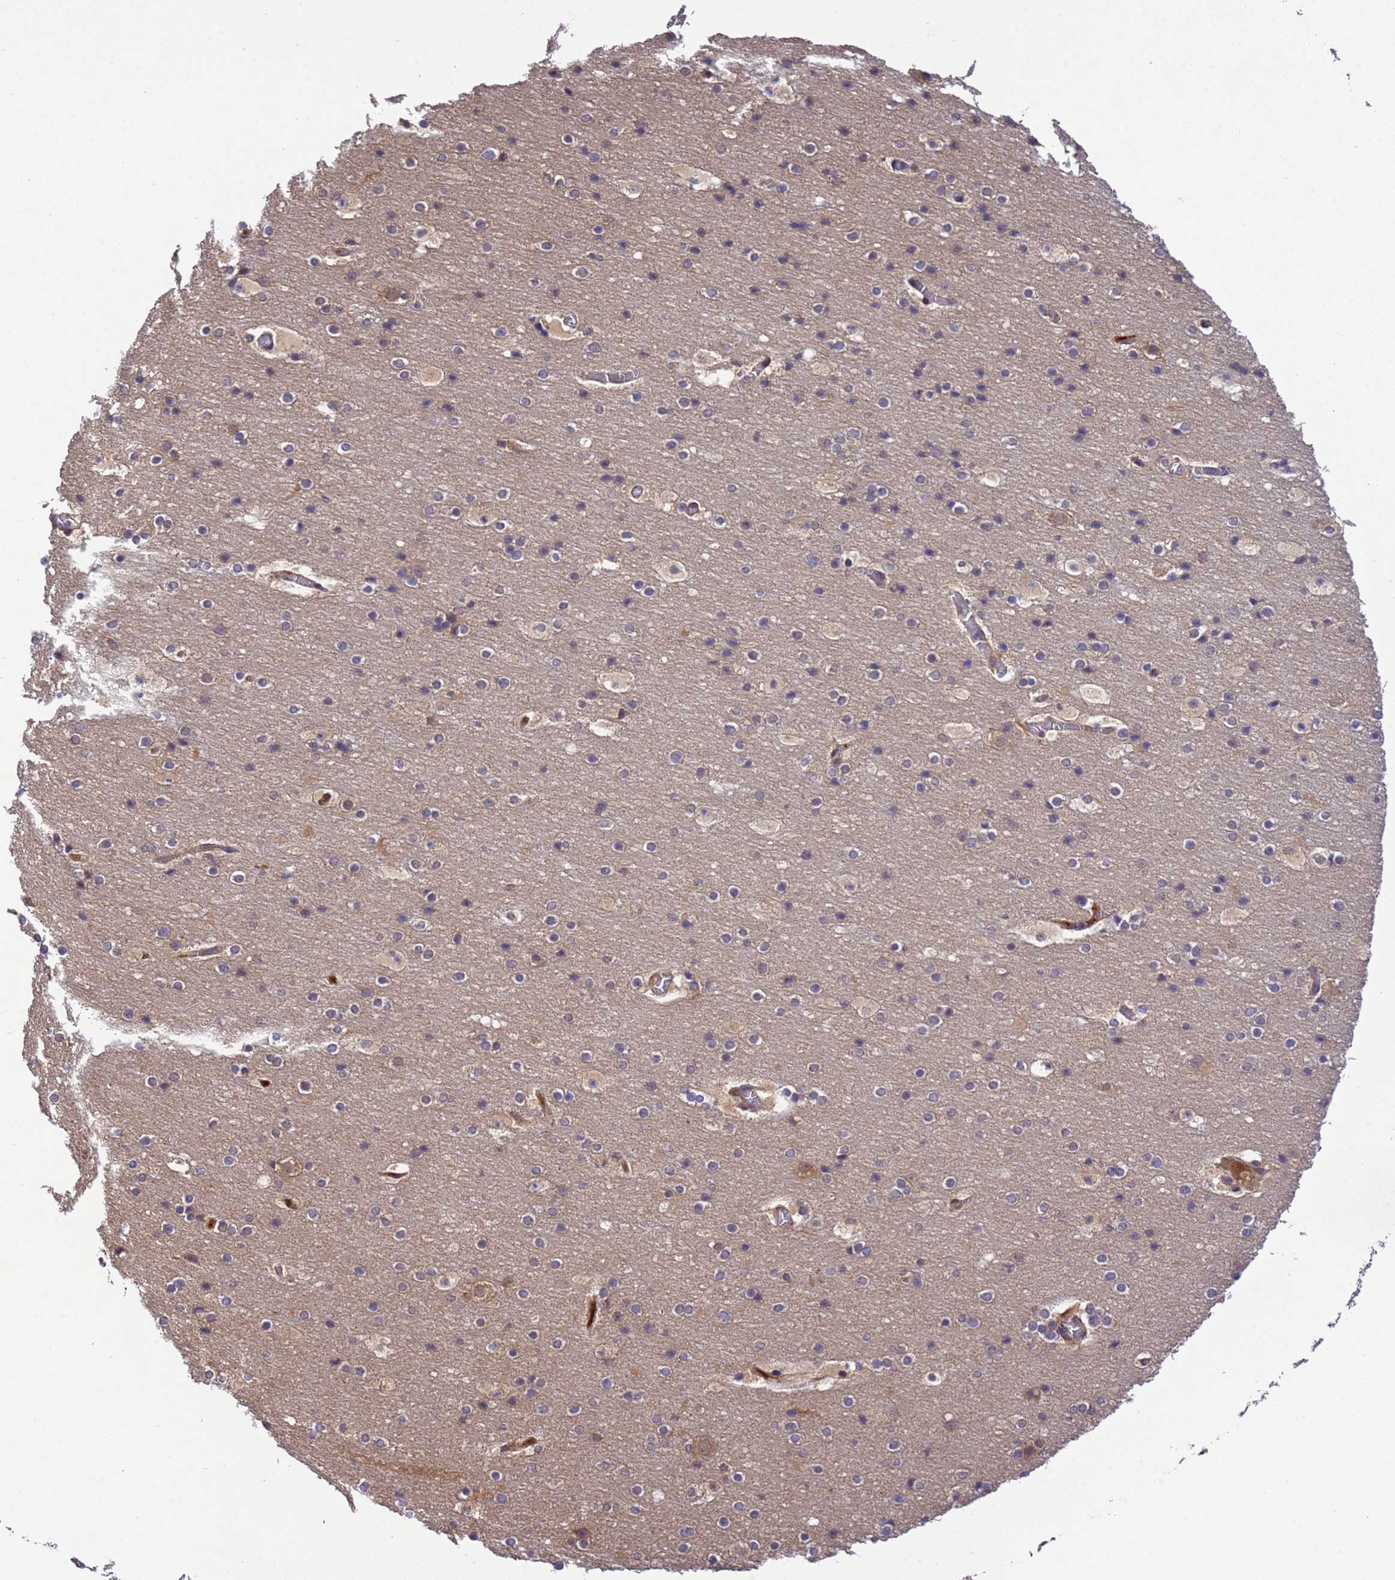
{"staining": {"intensity": "weak", "quantity": ">75%", "location": "cytoplasmic/membranous"}, "tissue": "cerebral cortex", "cell_type": "Endothelial cells", "image_type": "normal", "snomed": [{"axis": "morphology", "description": "Normal tissue, NOS"}, {"axis": "topography", "description": "Cerebral cortex"}], "caption": "Immunohistochemistry micrograph of benign human cerebral cortex stained for a protein (brown), which reveals low levels of weak cytoplasmic/membranous staining in about >75% of endothelial cells.", "gene": "ZFP69B", "patient": {"sex": "male", "age": 57}}